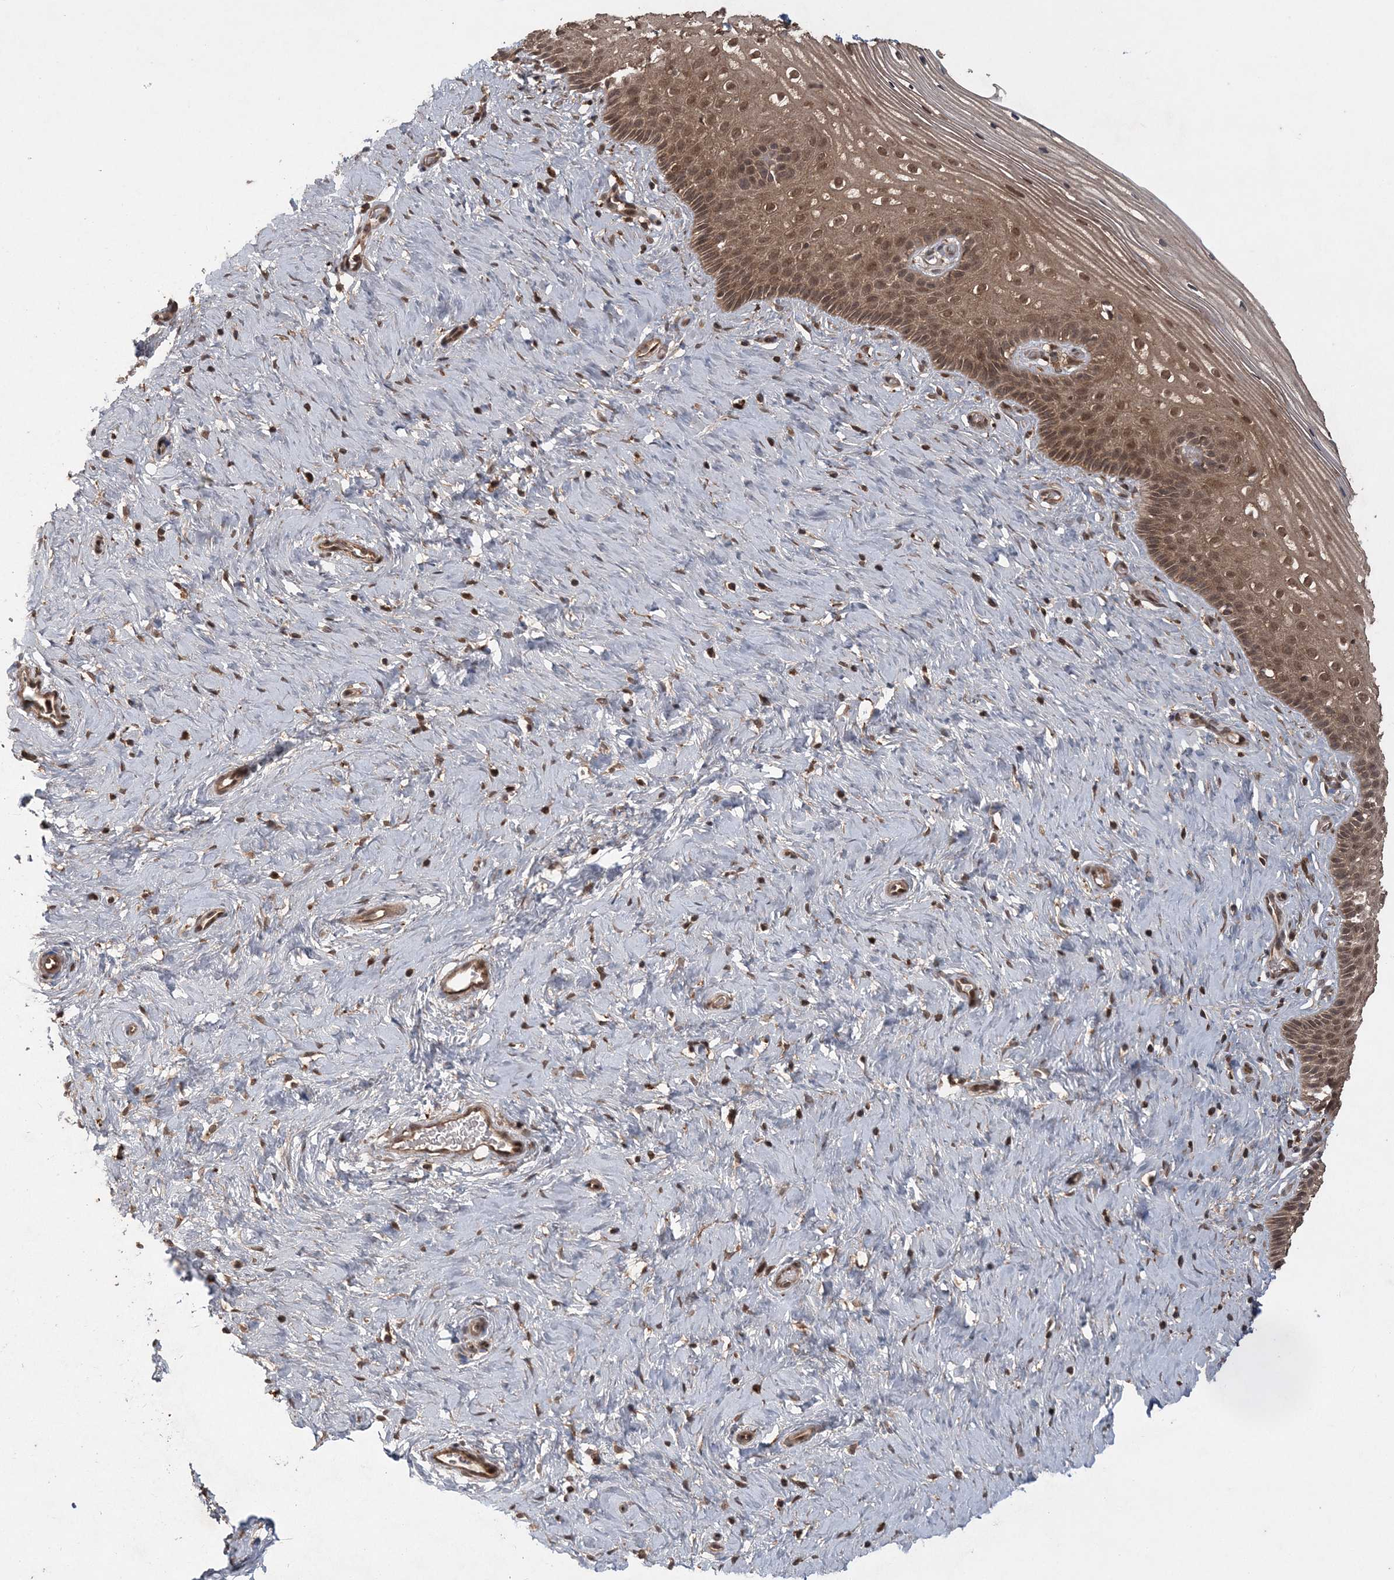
{"staining": {"intensity": "moderate", "quantity": ">75%", "location": "cytoplasmic/membranous,nuclear"}, "tissue": "cervix", "cell_type": "Glandular cells", "image_type": "normal", "snomed": [{"axis": "morphology", "description": "Normal tissue, NOS"}, {"axis": "topography", "description": "Cervix"}], "caption": "The micrograph shows staining of normal cervix, revealing moderate cytoplasmic/membranous,nuclear protein staining (brown color) within glandular cells.", "gene": "LACC1", "patient": {"sex": "female", "age": 33}}